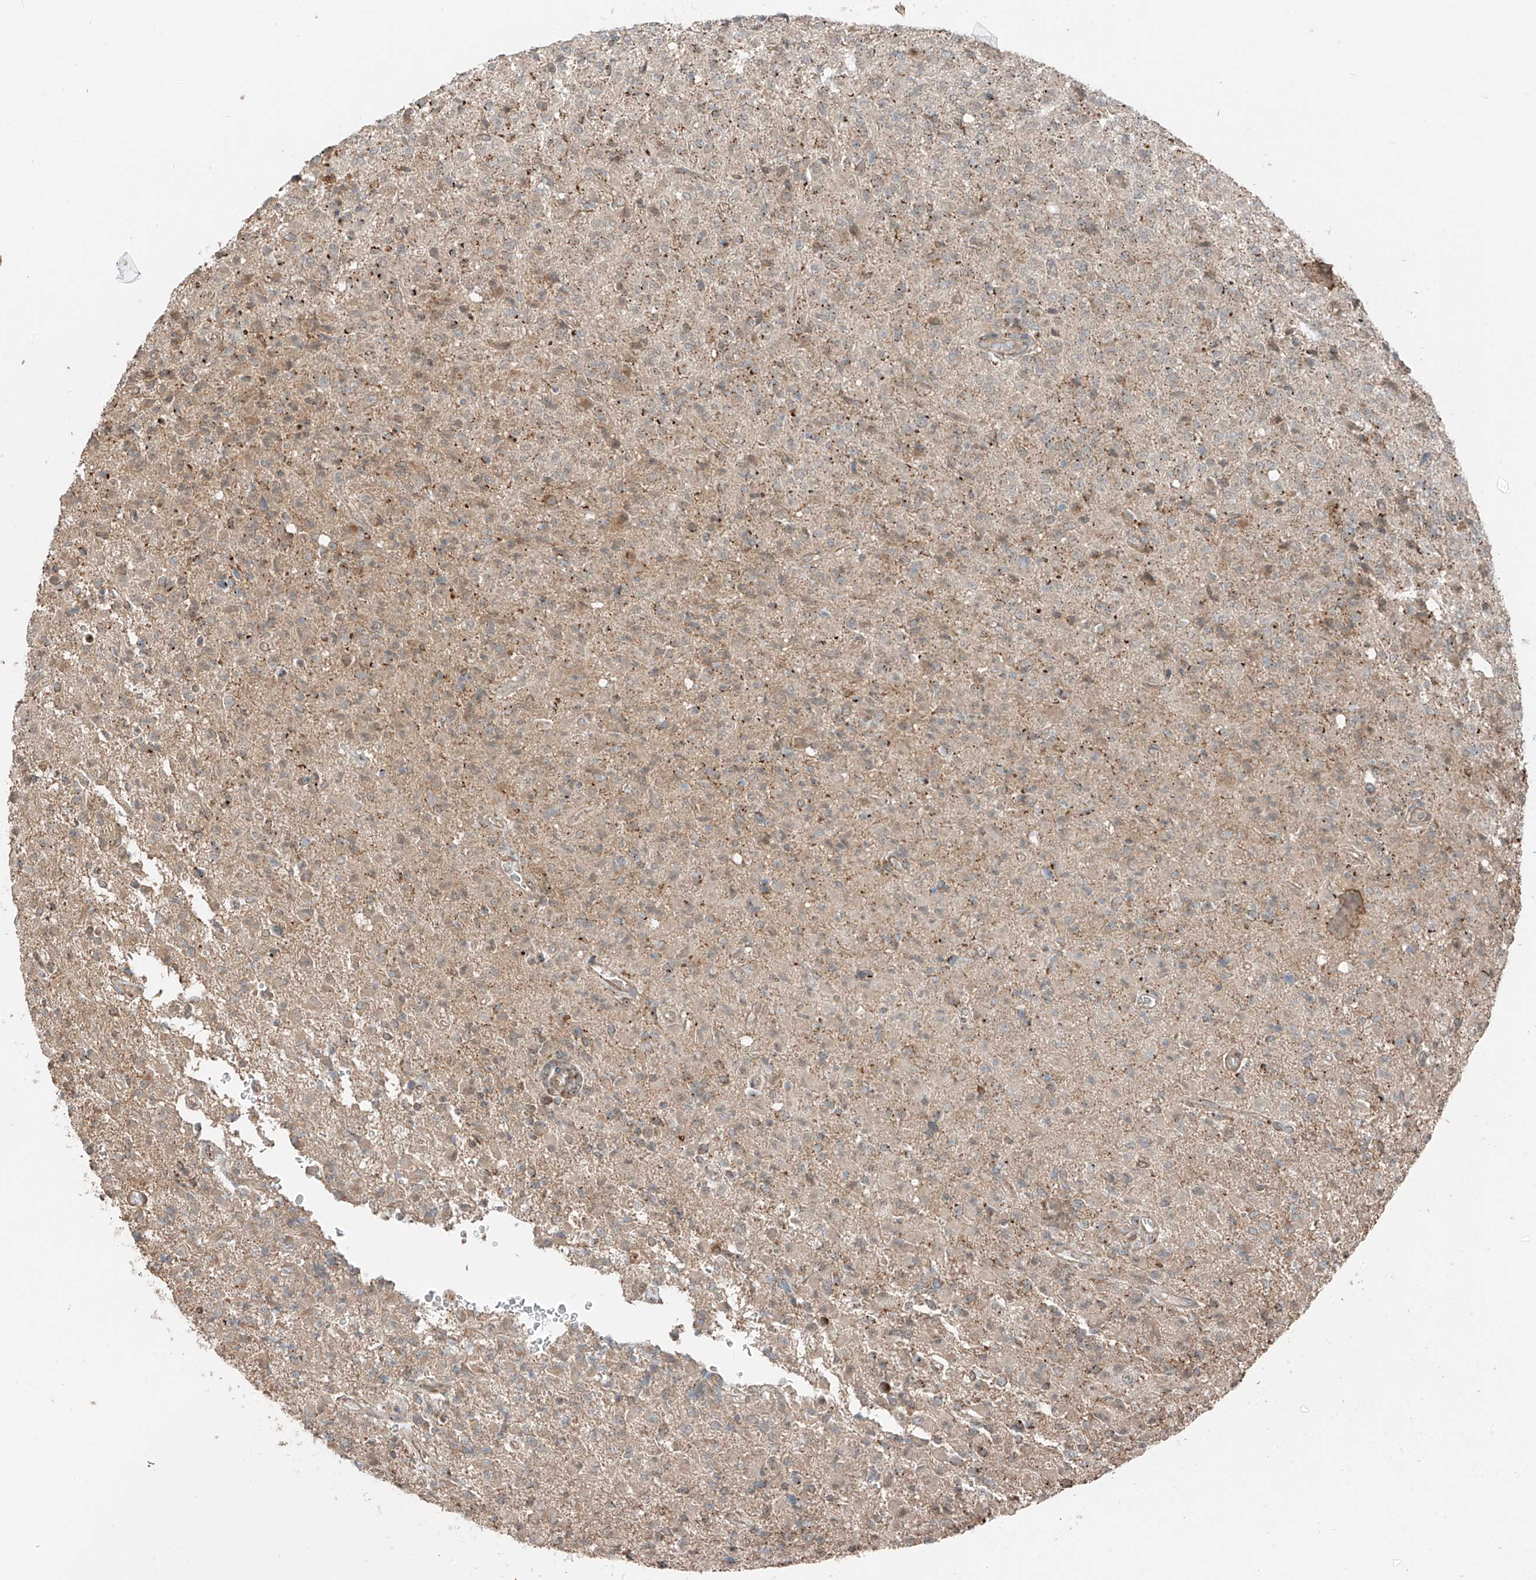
{"staining": {"intensity": "moderate", "quantity": ">75%", "location": "cytoplasmic/membranous"}, "tissue": "glioma", "cell_type": "Tumor cells", "image_type": "cancer", "snomed": [{"axis": "morphology", "description": "Glioma, malignant, High grade"}, {"axis": "topography", "description": "Brain"}], "caption": "High-grade glioma (malignant) was stained to show a protein in brown. There is medium levels of moderate cytoplasmic/membranous staining in about >75% of tumor cells. The protein is stained brown, and the nuclei are stained in blue (DAB IHC with brightfield microscopy, high magnification).", "gene": "CEP162", "patient": {"sex": "female", "age": 57}}